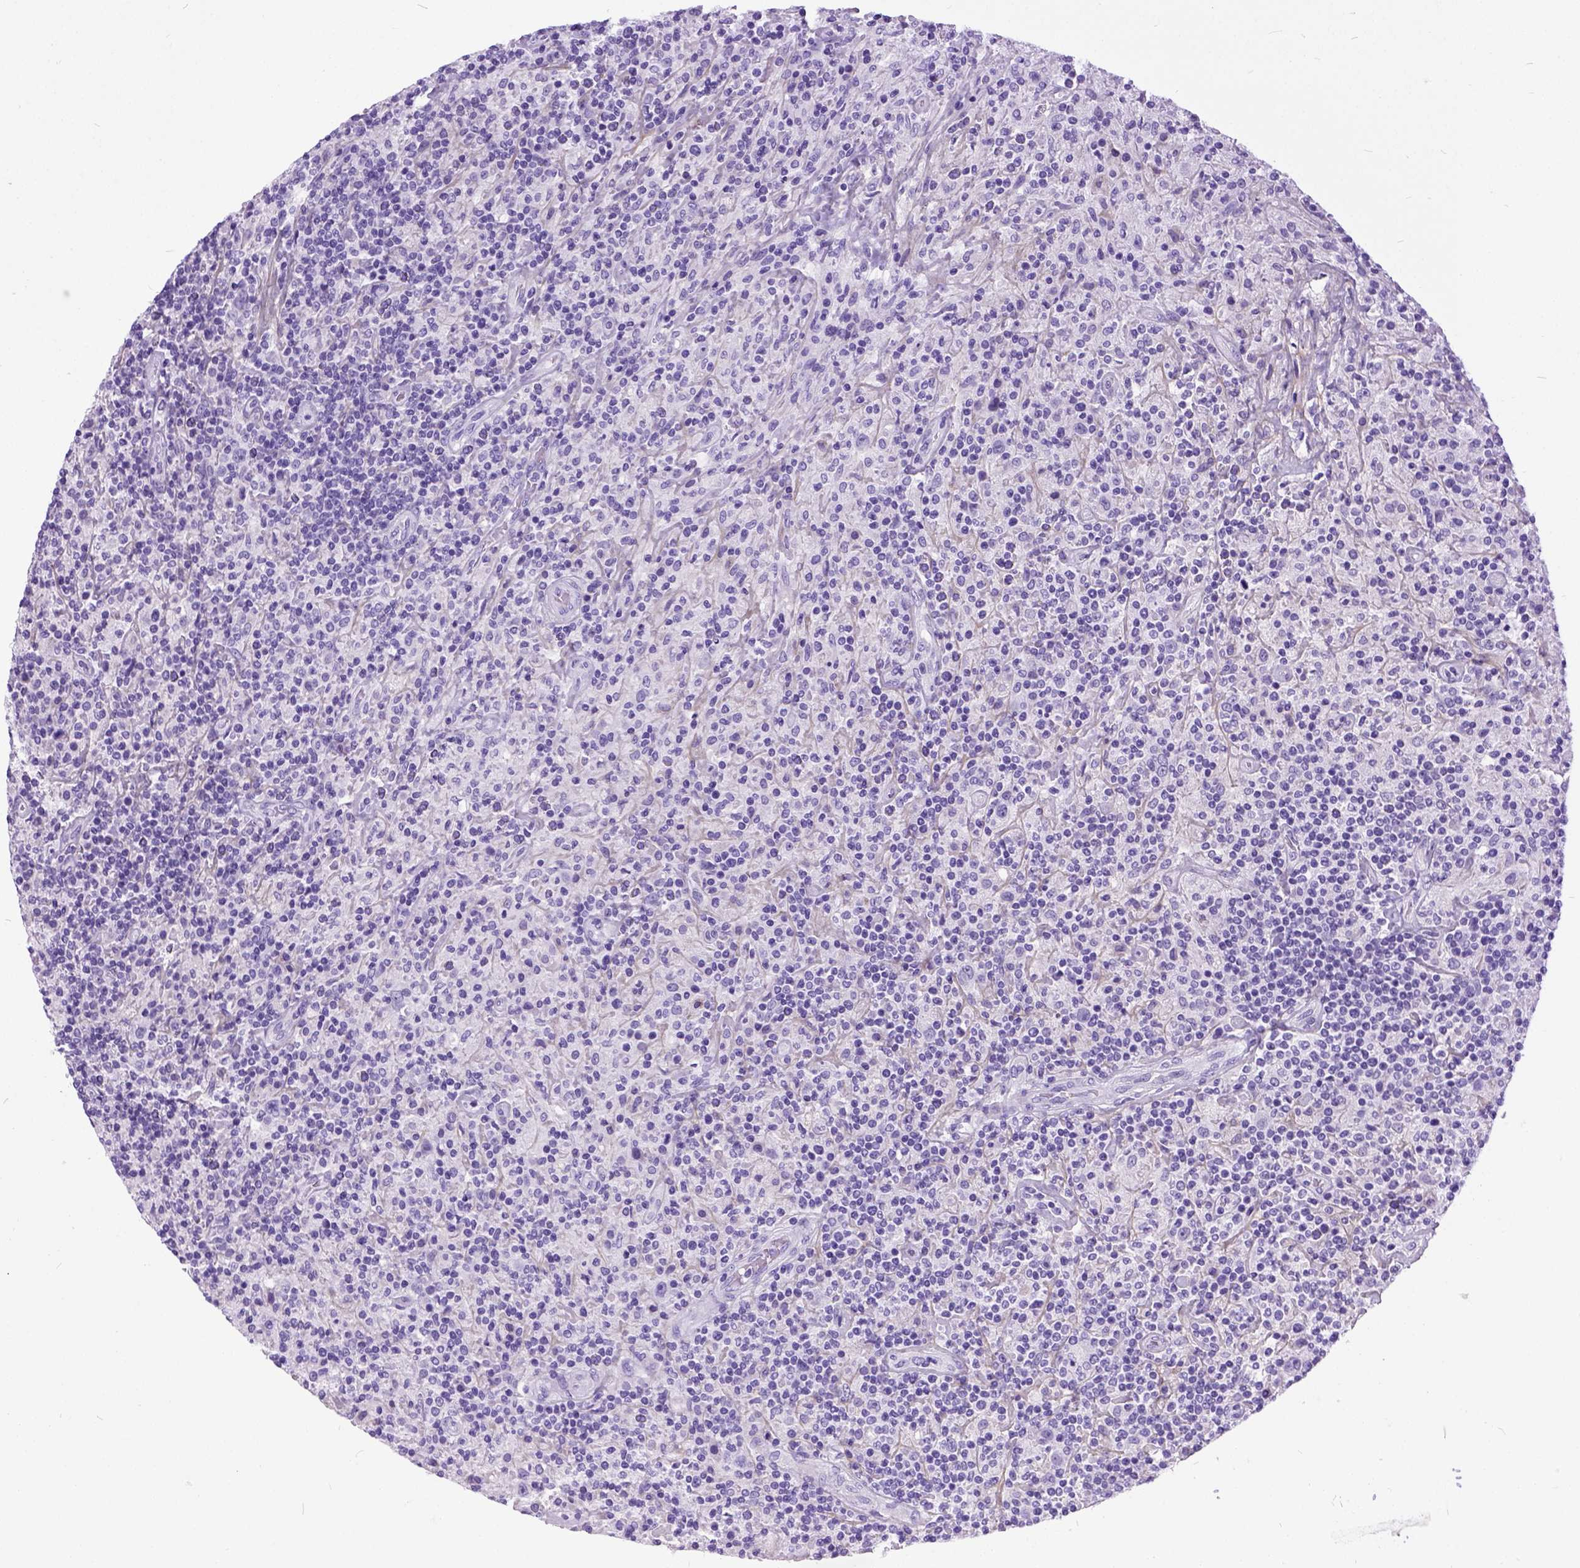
{"staining": {"intensity": "negative", "quantity": "none", "location": "none"}, "tissue": "lymphoma", "cell_type": "Tumor cells", "image_type": "cancer", "snomed": [{"axis": "morphology", "description": "Hodgkin's disease, NOS"}, {"axis": "topography", "description": "Lymph node"}], "caption": "Immunohistochemistry (IHC) of human lymphoma exhibits no expression in tumor cells. (Stains: DAB (3,3'-diaminobenzidine) immunohistochemistry (IHC) with hematoxylin counter stain, Microscopy: brightfield microscopy at high magnification).", "gene": "IGF2", "patient": {"sex": "male", "age": 70}}